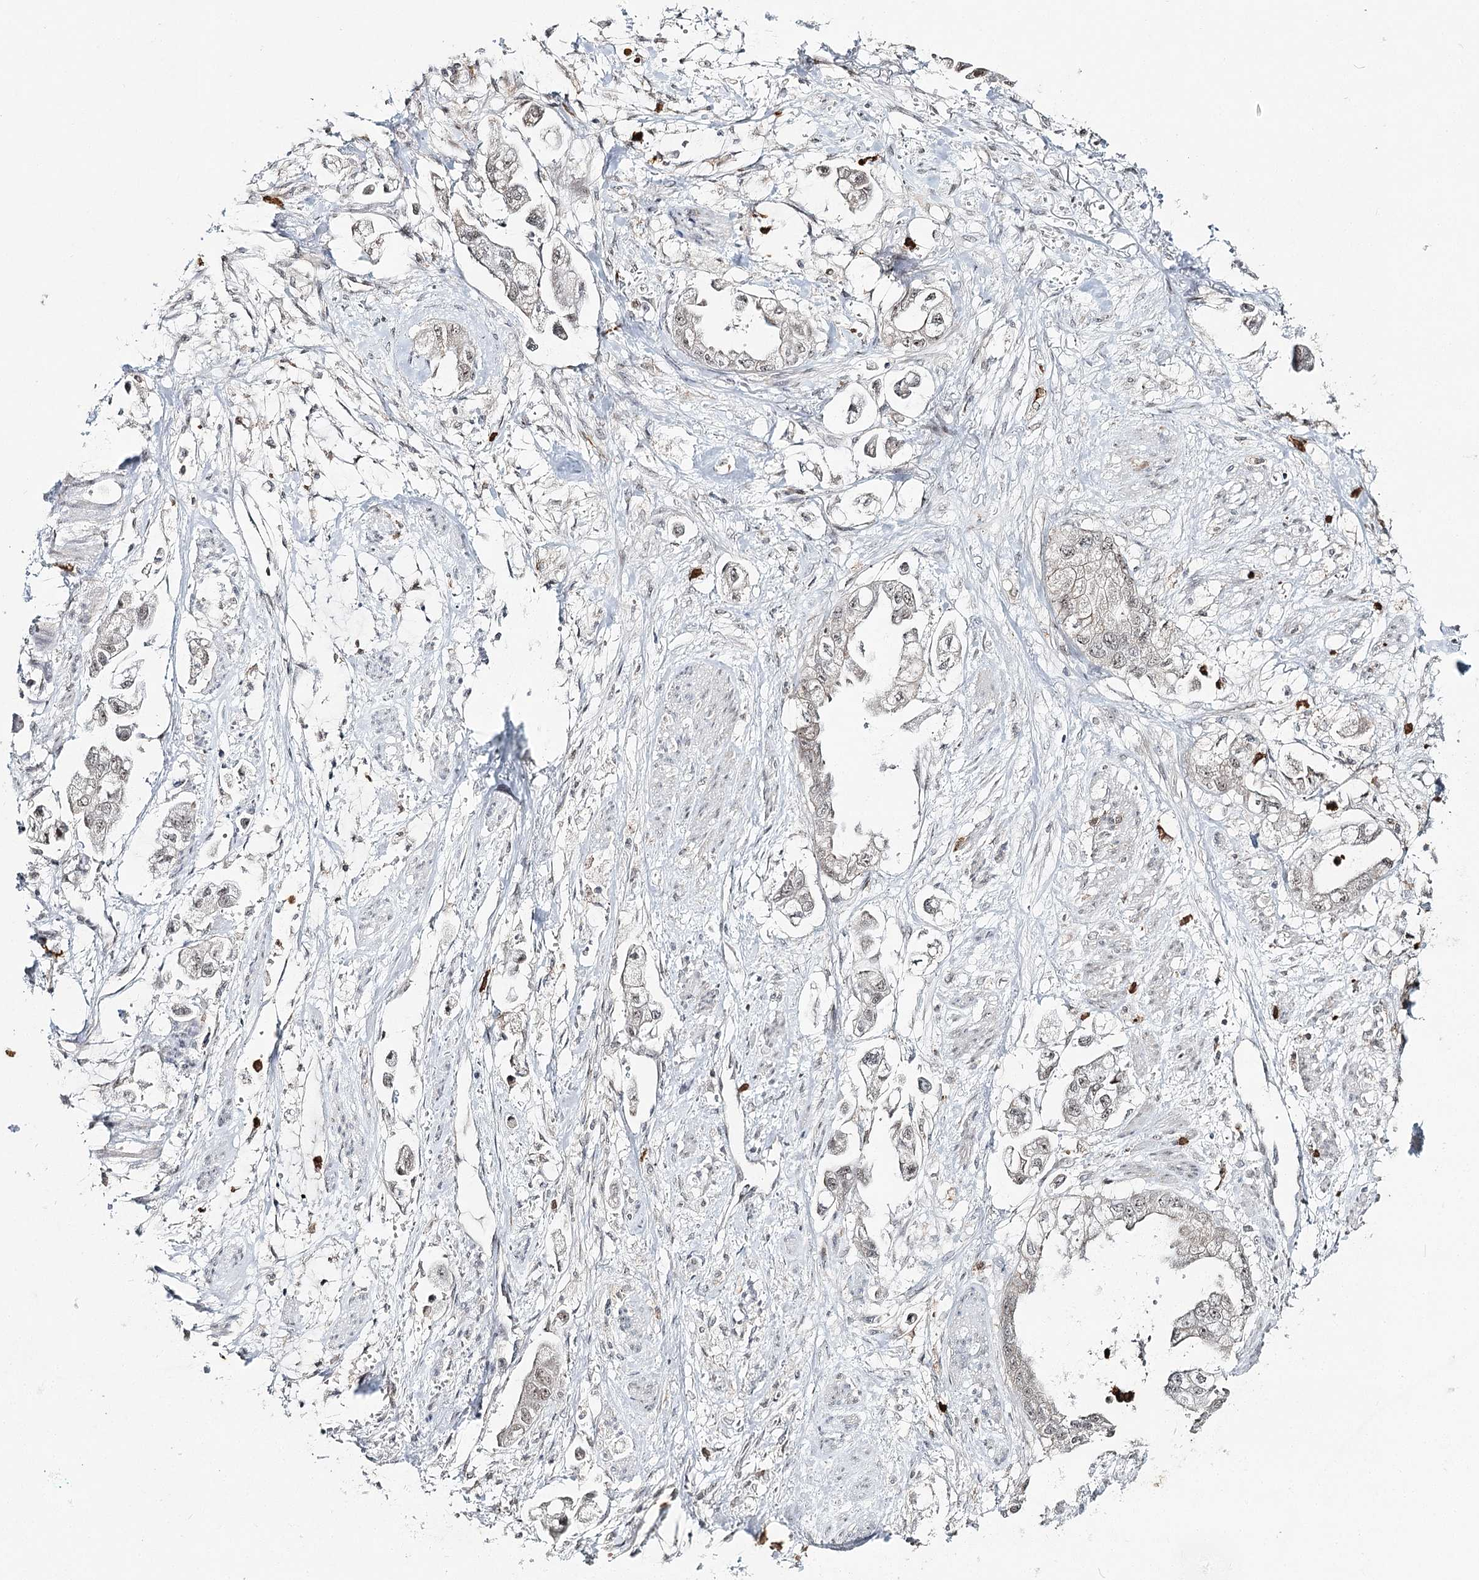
{"staining": {"intensity": "weak", "quantity": "<25%", "location": "nuclear"}, "tissue": "stomach cancer", "cell_type": "Tumor cells", "image_type": "cancer", "snomed": [{"axis": "morphology", "description": "Adenocarcinoma, NOS"}, {"axis": "topography", "description": "Stomach"}], "caption": "Stomach adenocarcinoma was stained to show a protein in brown. There is no significant expression in tumor cells.", "gene": "ATAD1", "patient": {"sex": "male", "age": 62}}